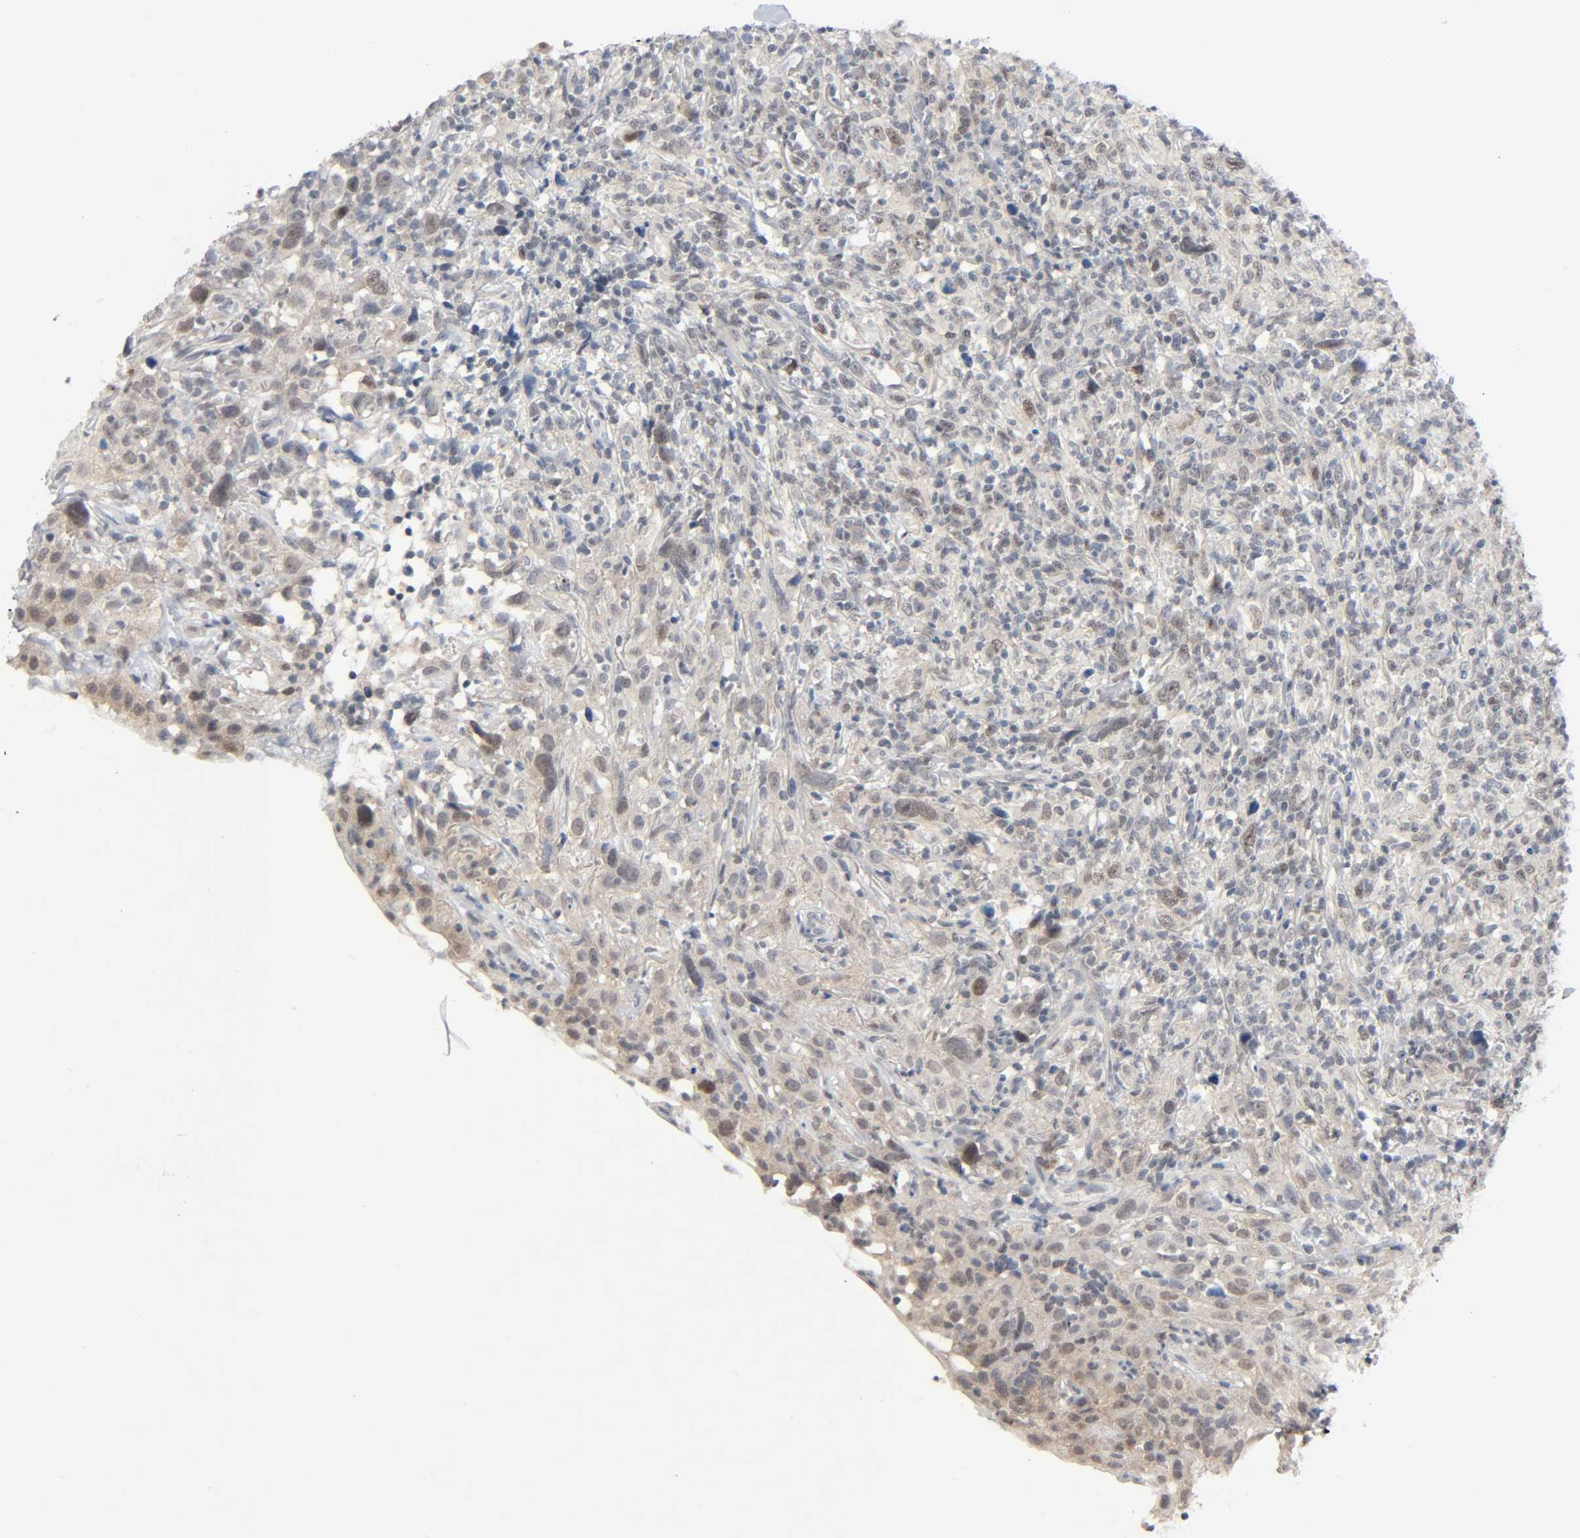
{"staining": {"intensity": "weak", "quantity": "25%-75%", "location": "cytoplasmic/membranous,nuclear"}, "tissue": "thyroid cancer", "cell_type": "Tumor cells", "image_type": "cancer", "snomed": [{"axis": "morphology", "description": "Carcinoma, NOS"}, {"axis": "topography", "description": "Thyroid gland"}], "caption": "Thyroid cancer (carcinoma) was stained to show a protein in brown. There is low levels of weak cytoplasmic/membranous and nuclear positivity in about 25%-75% of tumor cells. Nuclei are stained in blue.", "gene": "MAPKAPK5", "patient": {"sex": "female", "age": 77}}